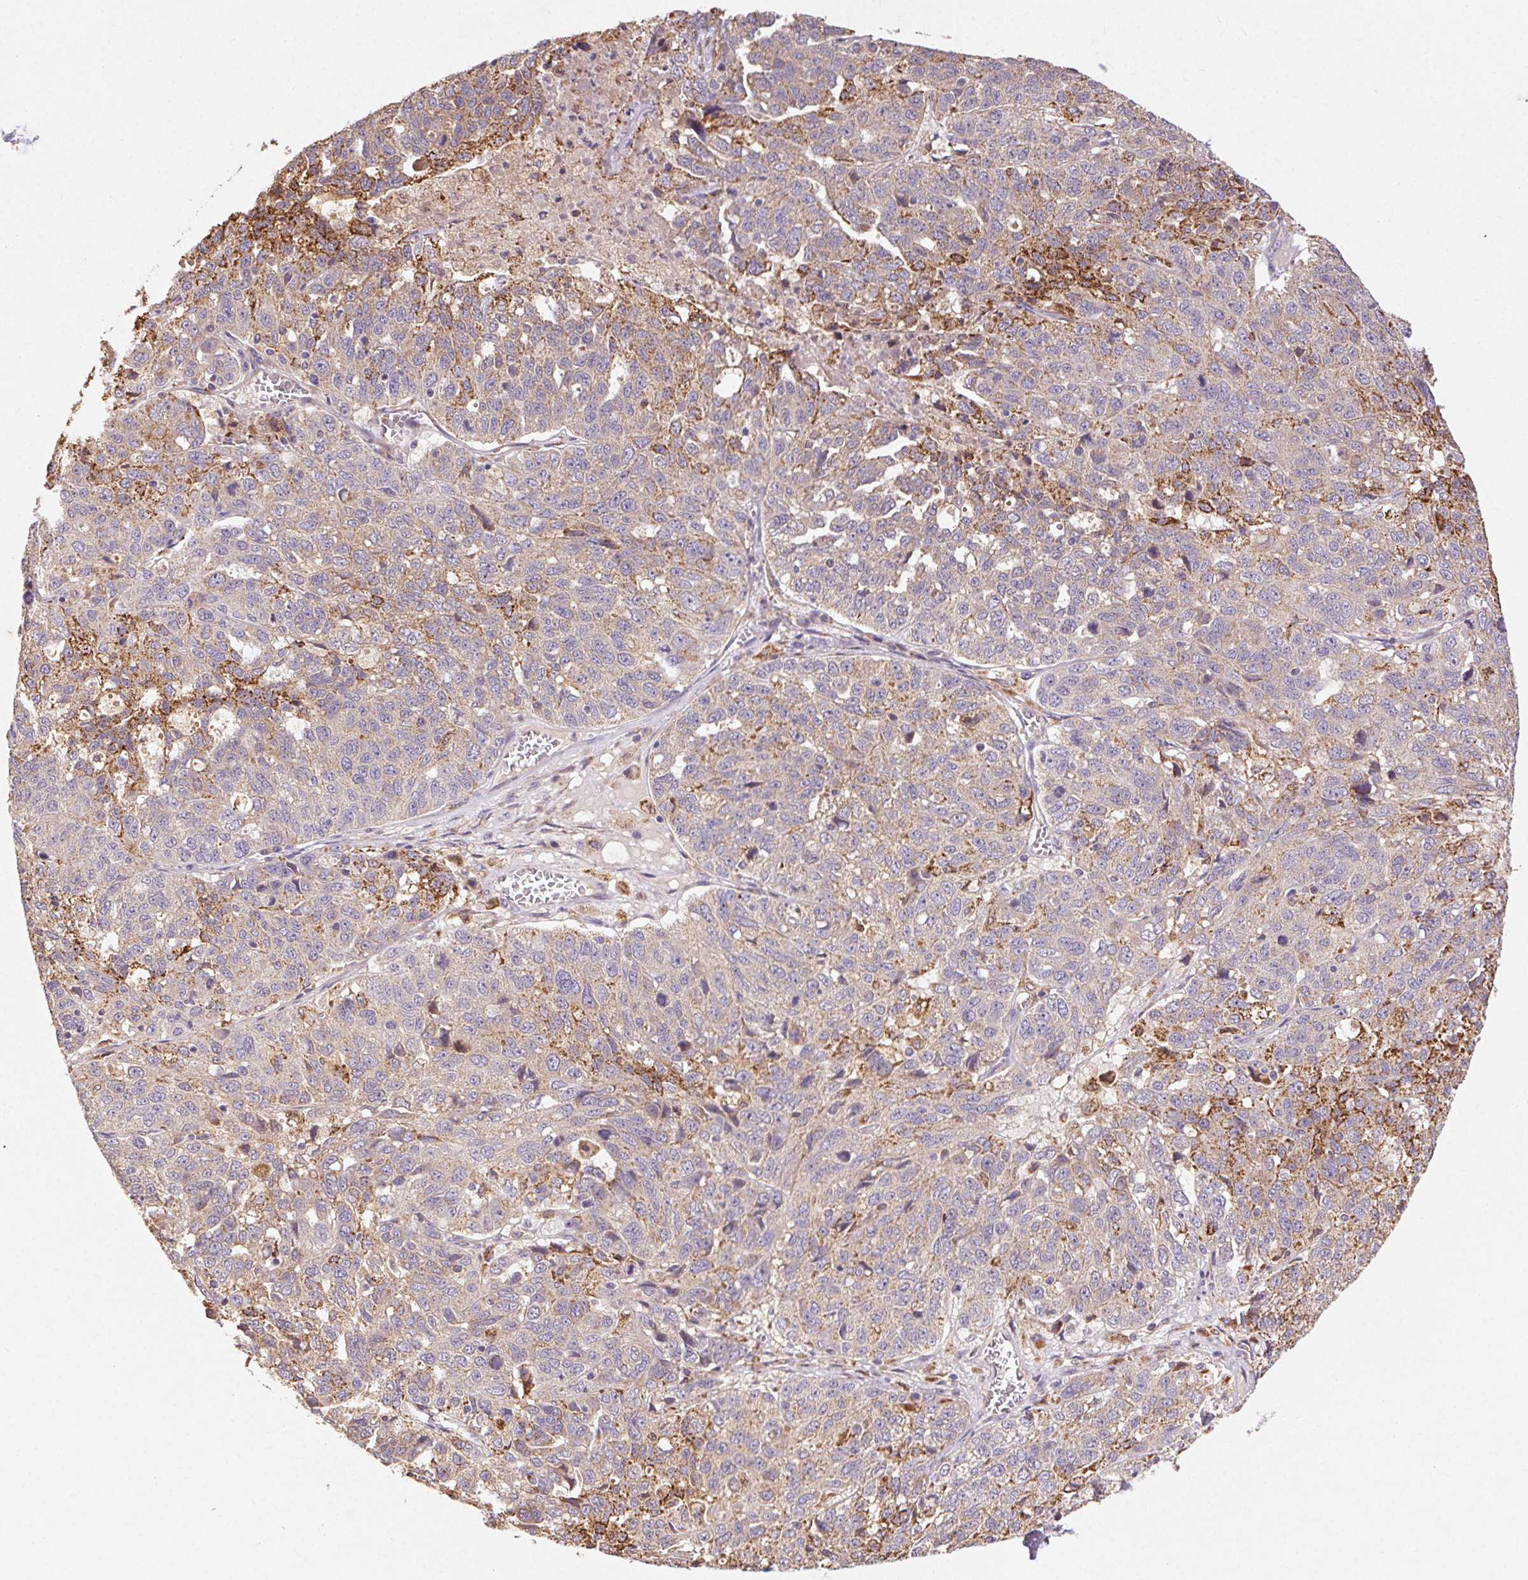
{"staining": {"intensity": "moderate", "quantity": "<25%", "location": "cytoplasmic/membranous"}, "tissue": "ovarian cancer", "cell_type": "Tumor cells", "image_type": "cancer", "snomed": [{"axis": "morphology", "description": "Cystadenocarcinoma, serous, NOS"}, {"axis": "topography", "description": "Ovary"}], "caption": "Ovarian cancer stained with a brown dye reveals moderate cytoplasmic/membranous positive staining in about <25% of tumor cells.", "gene": "FNBP1L", "patient": {"sex": "female", "age": 71}}